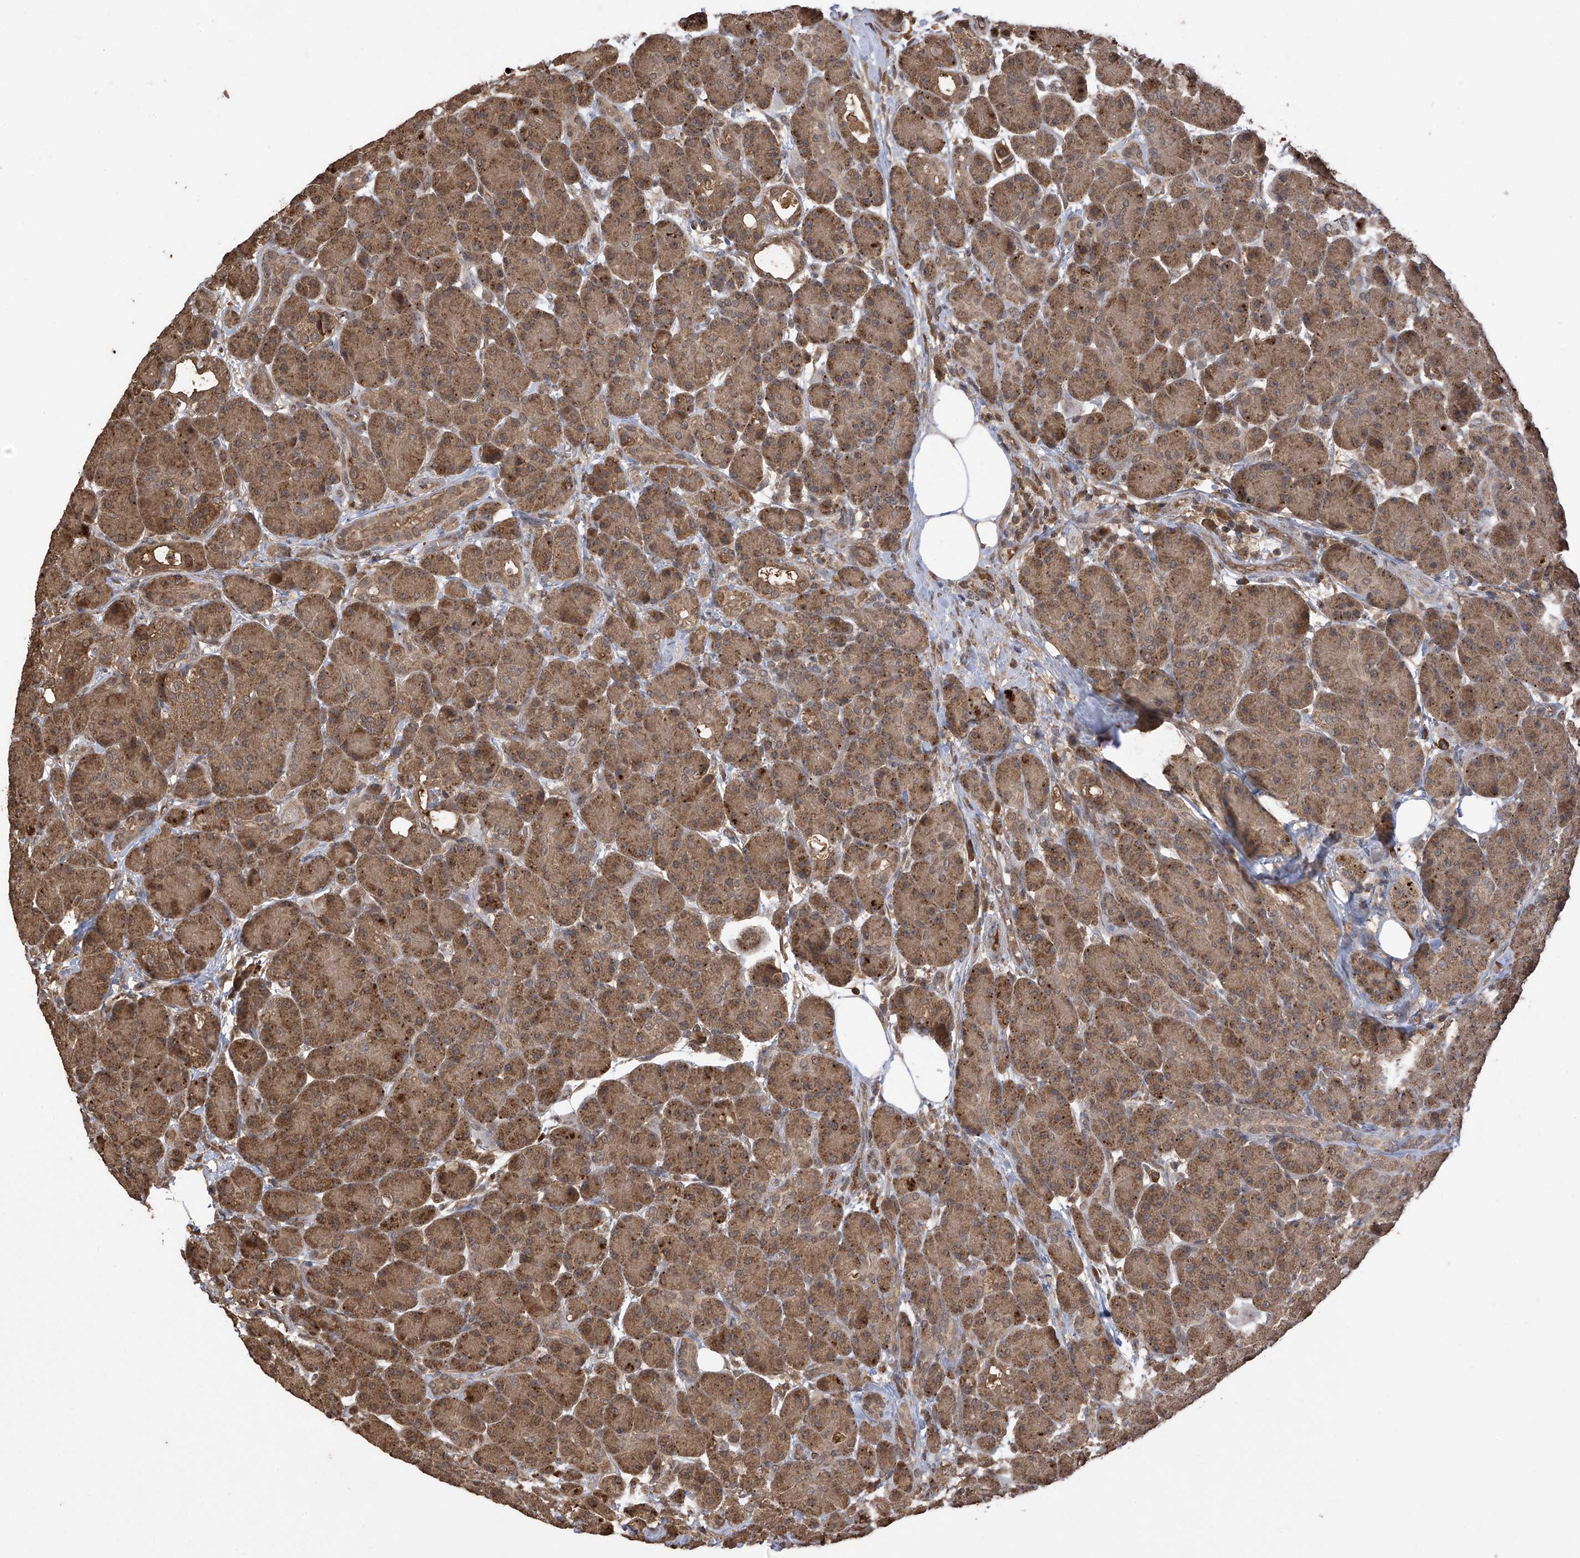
{"staining": {"intensity": "moderate", "quantity": ">75%", "location": "cytoplasmic/membranous"}, "tissue": "pancreas", "cell_type": "Exocrine glandular cells", "image_type": "normal", "snomed": [{"axis": "morphology", "description": "Normal tissue, NOS"}, {"axis": "topography", "description": "Pancreas"}], "caption": "IHC of unremarkable pancreas shows medium levels of moderate cytoplasmic/membranous staining in about >75% of exocrine glandular cells.", "gene": "PNPT1", "patient": {"sex": "male", "age": 63}}